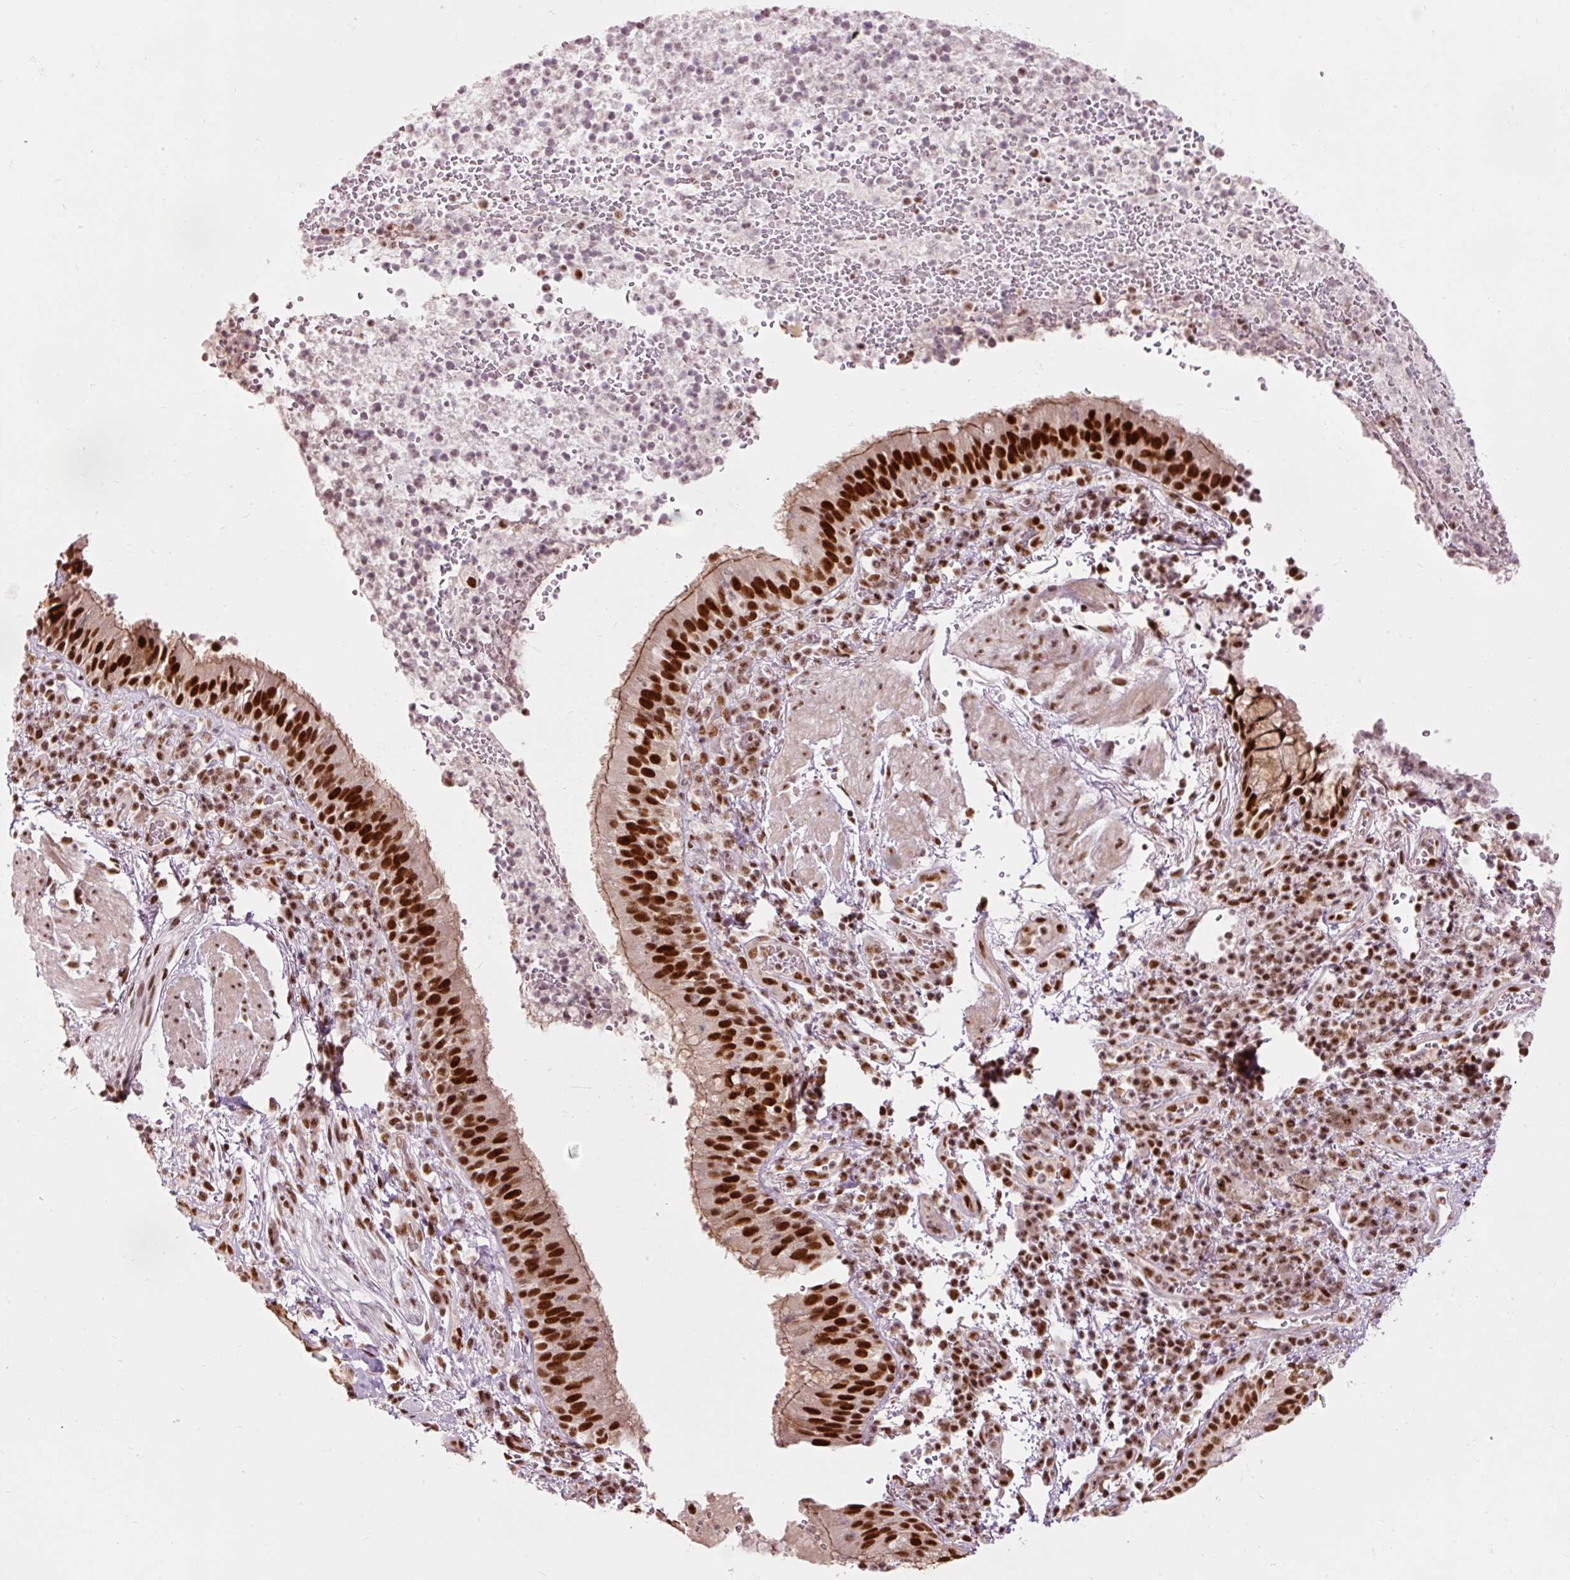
{"staining": {"intensity": "strong", "quantity": ">75%", "location": "cytoplasmic/membranous,nuclear"}, "tissue": "bronchus", "cell_type": "Respiratory epithelial cells", "image_type": "normal", "snomed": [{"axis": "morphology", "description": "Normal tissue, NOS"}, {"axis": "topography", "description": "Cartilage tissue"}, {"axis": "topography", "description": "Bronchus"}], "caption": "Bronchus stained with DAB immunohistochemistry shows high levels of strong cytoplasmic/membranous,nuclear positivity in about >75% of respiratory epithelial cells.", "gene": "ZBTB44", "patient": {"sex": "male", "age": 56}}